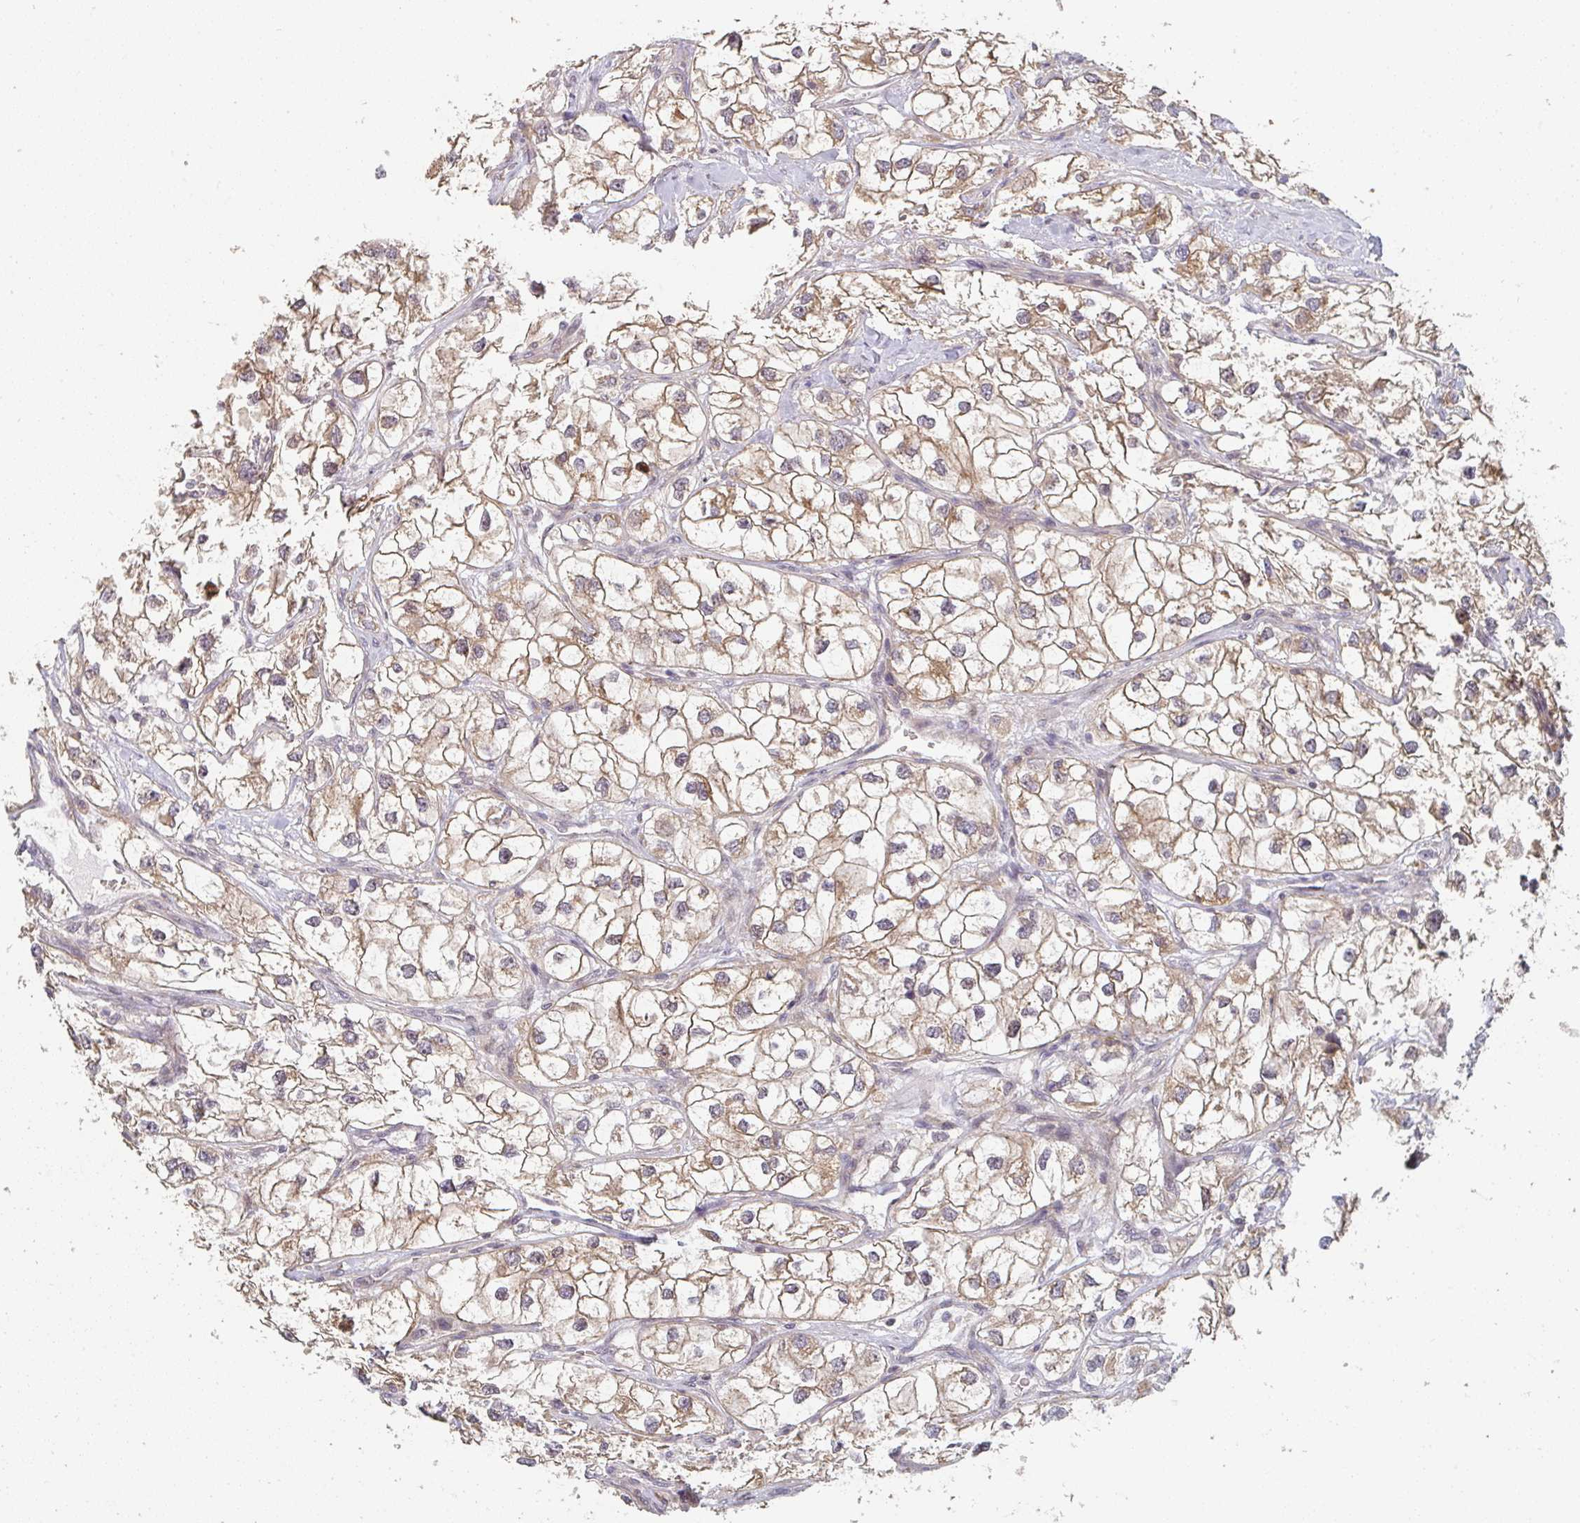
{"staining": {"intensity": "moderate", "quantity": ">75%", "location": "cytoplasmic/membranous"}, "tissue": "renal cancer", "cell_type": "Tumor cells", "image_type": "cancer", "snomed": [{"axis": "morphology", "description": "Adenocarcinoma, NOS"}, {"axis": "topography", "description": "Kidney"}], "caption": "Tumor cells show medium levels of moderate cytoplasmic/membranous positivity in approximately >75% of cells in renal adenocarcinoma.", "gene": "RANGRF", "patient": {"sex": "male", "age": 59}}